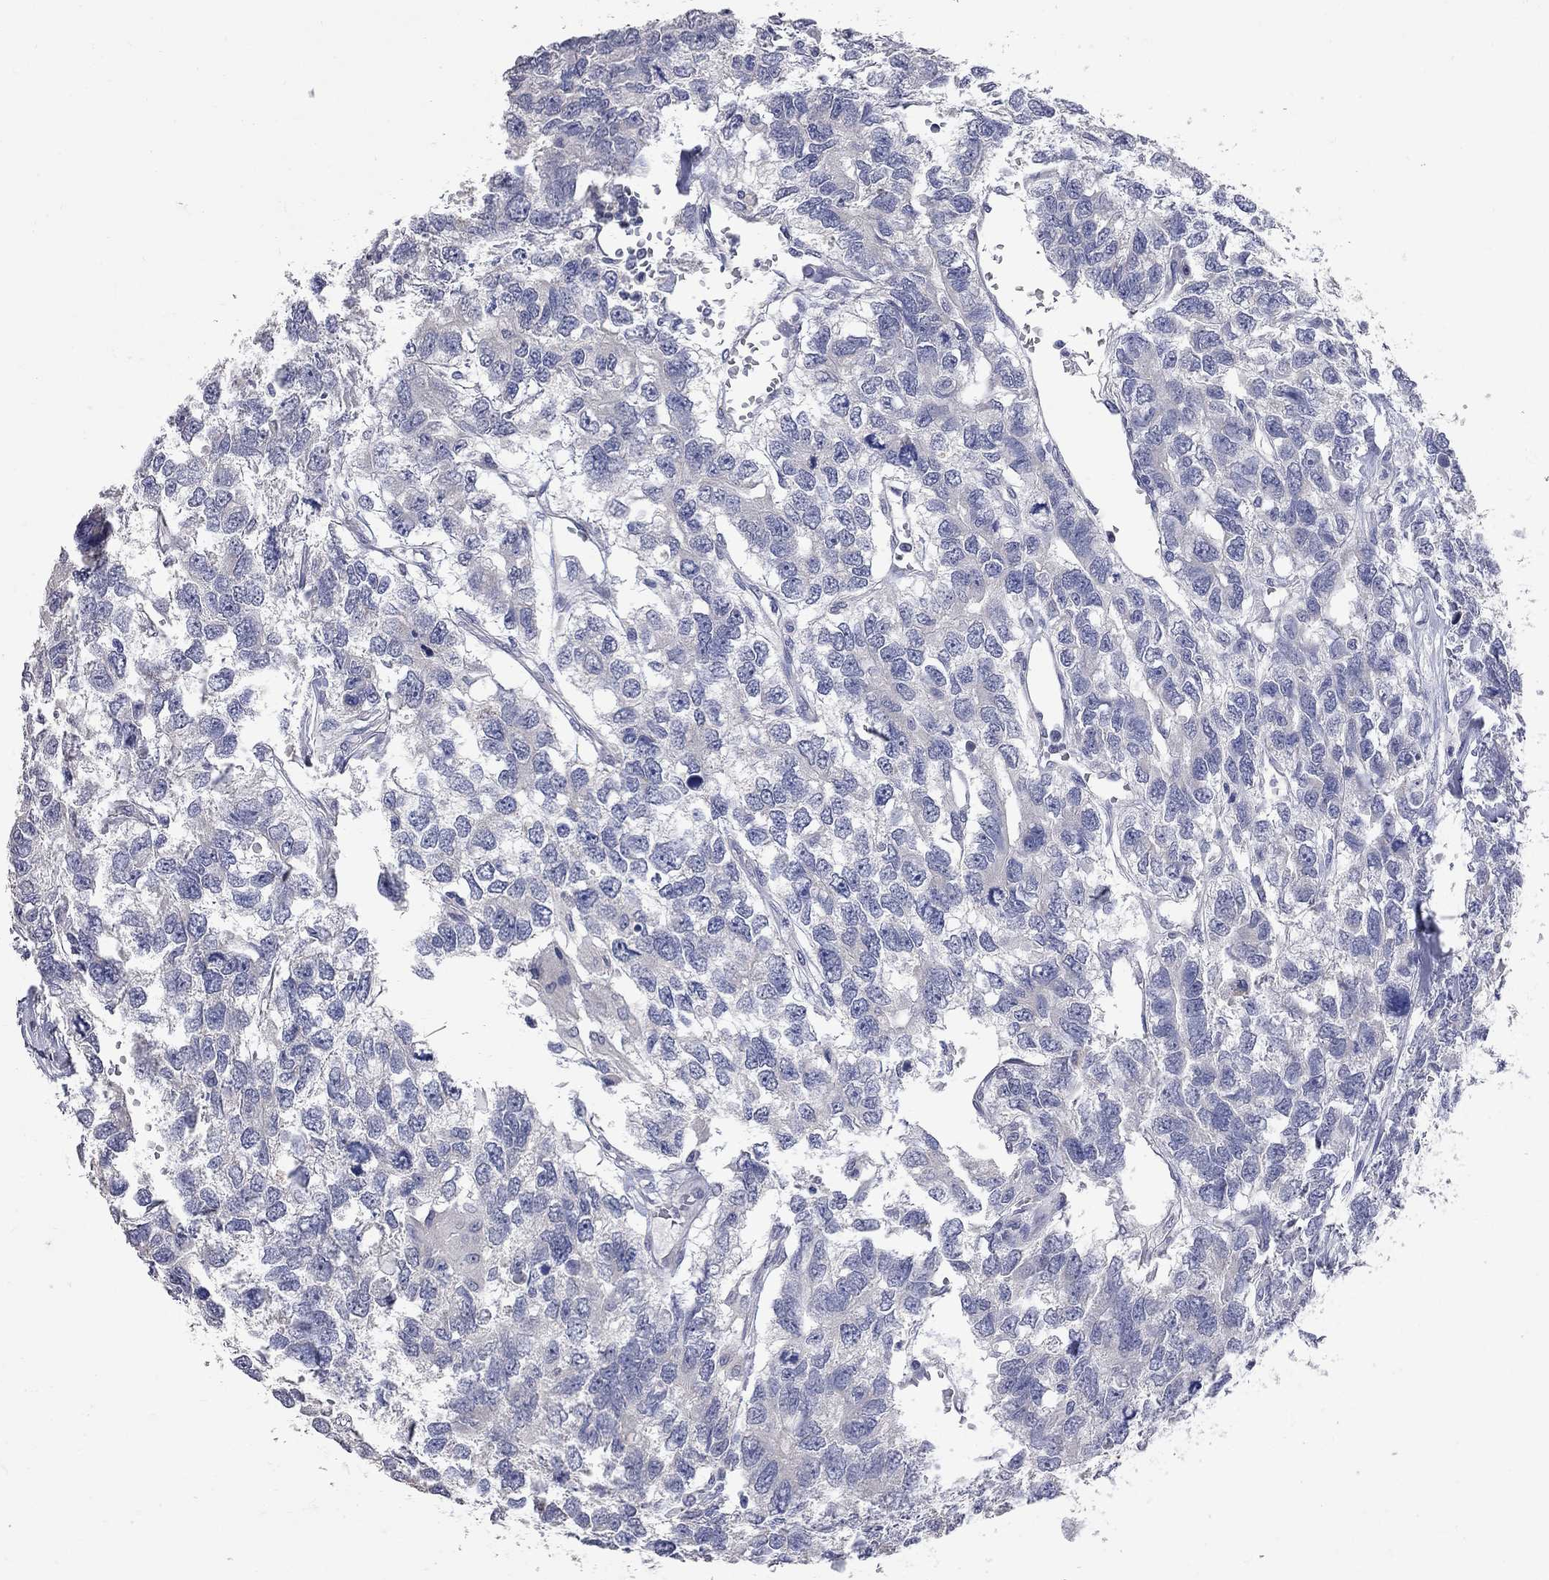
{"staining": {"intensity": "negative", "quantity": "none", "location": "none"}, "tissue": "testis cancer", "cell_type": "Tumor cells", "image_type": "cancer", "snomed": [{"axis": "morphology", "description": "Seminoma, NOS"}, {"axis": "topography", "description": "Testis"}], "caption": "High magnification brightfield microscopy of testis seminoma stained with DAB (3,3'-diaminobenzidine) (brown) and counterstained with hematoxylin (blue): tumor cells show no significant expression. (IHC, brightfield microscopy, high magnification).", "gene": "NOS2", "patient": {"sex": "male", "age": 52}}